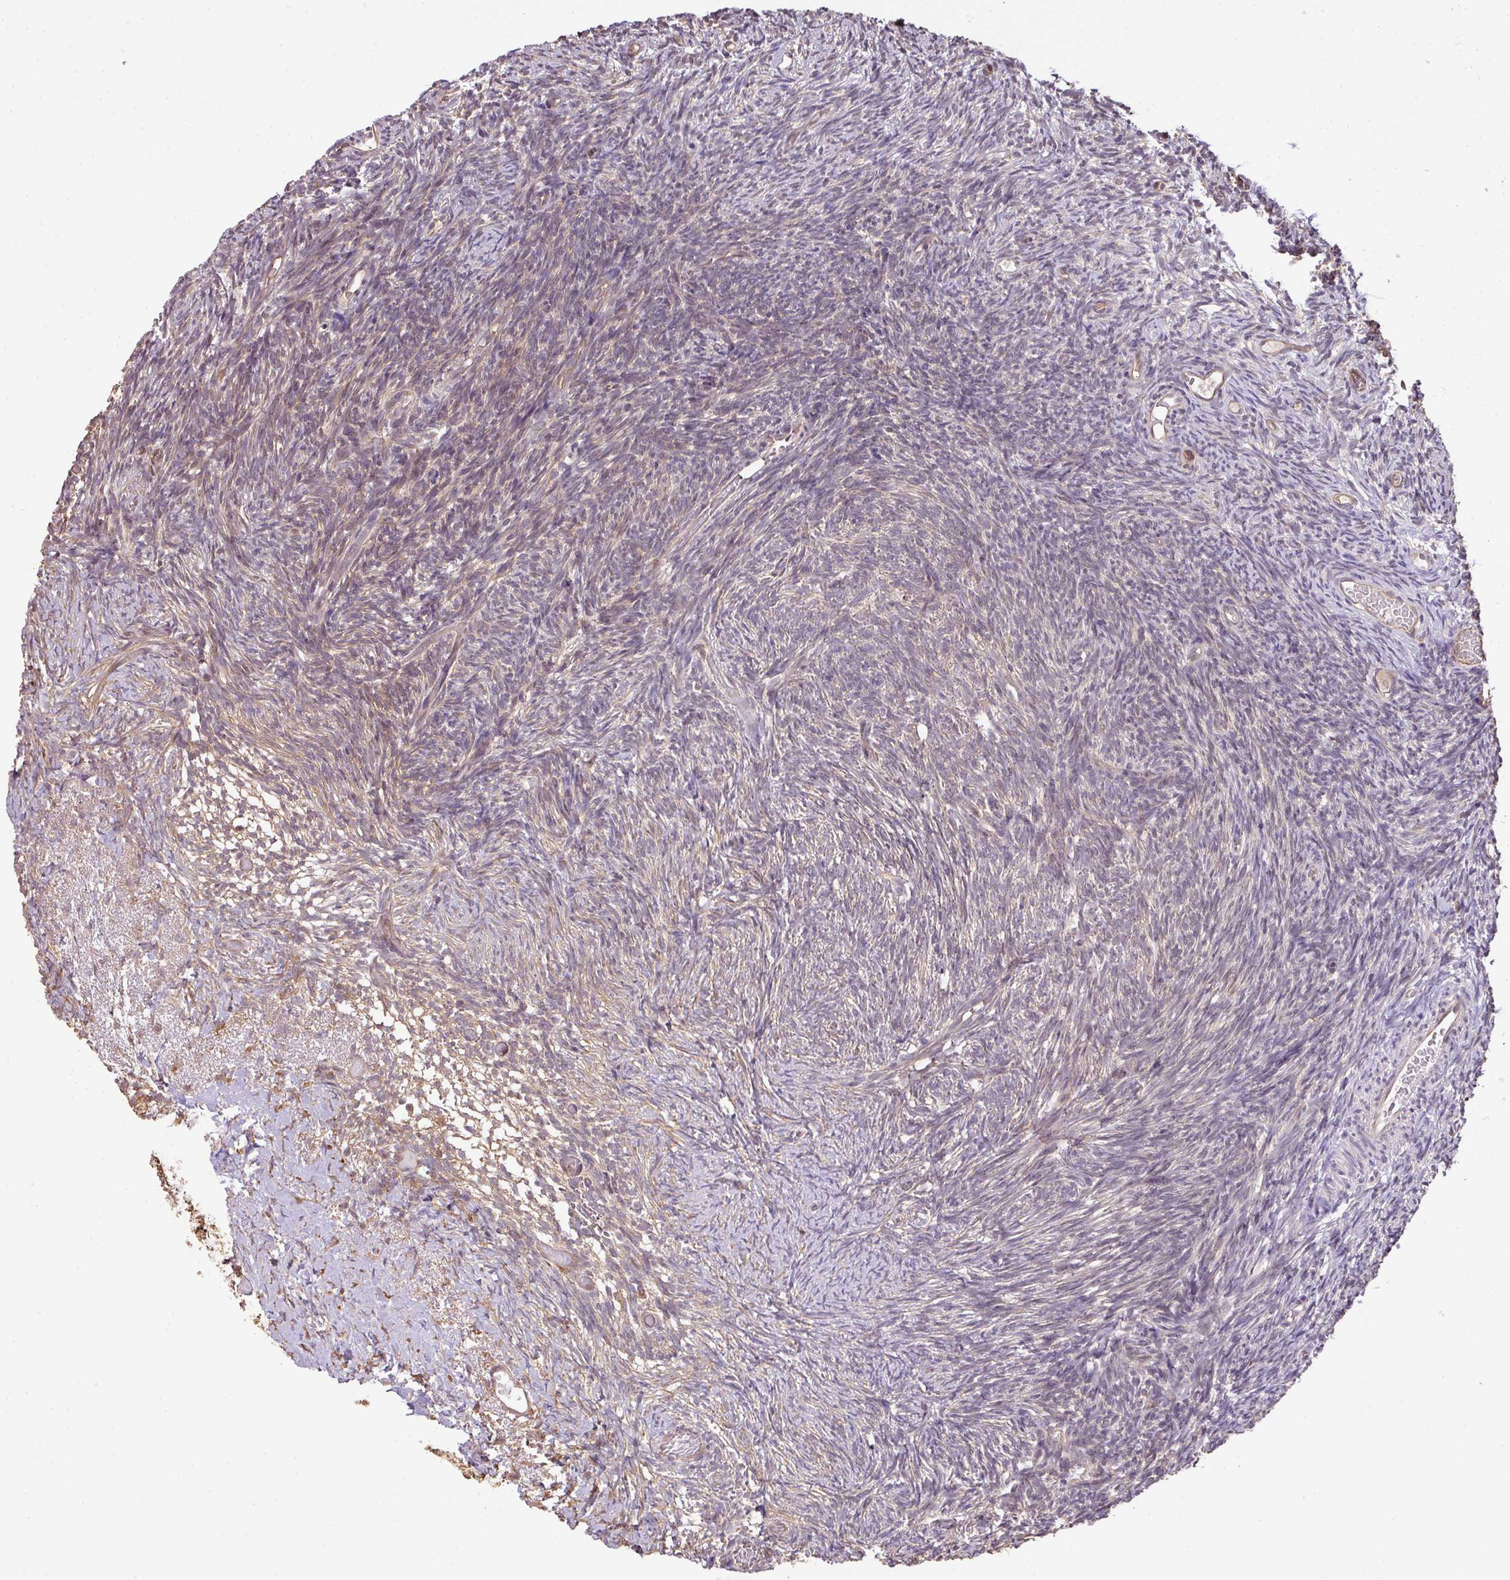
{"staining": {"intensity": "weak", "quantity": ">75%", "location": "cytoplasmic/membranous"}, "tissue": "ovary", "cell_type": "Follicle cells", "image_type": "normal", "snomed": [{"axis": "morphology", "description": "Normal tissue, NOS"}, {"axis": "topography", "description": "Ovary"}], "caption": "Weak cytoplasmic/membranous expression for a protein is identified in about >75% of follicle cells of benign ovary using immunohistochemistry (IHC).", "gene": "VENTX", "patient": {"sex": "female", "age": 39}}